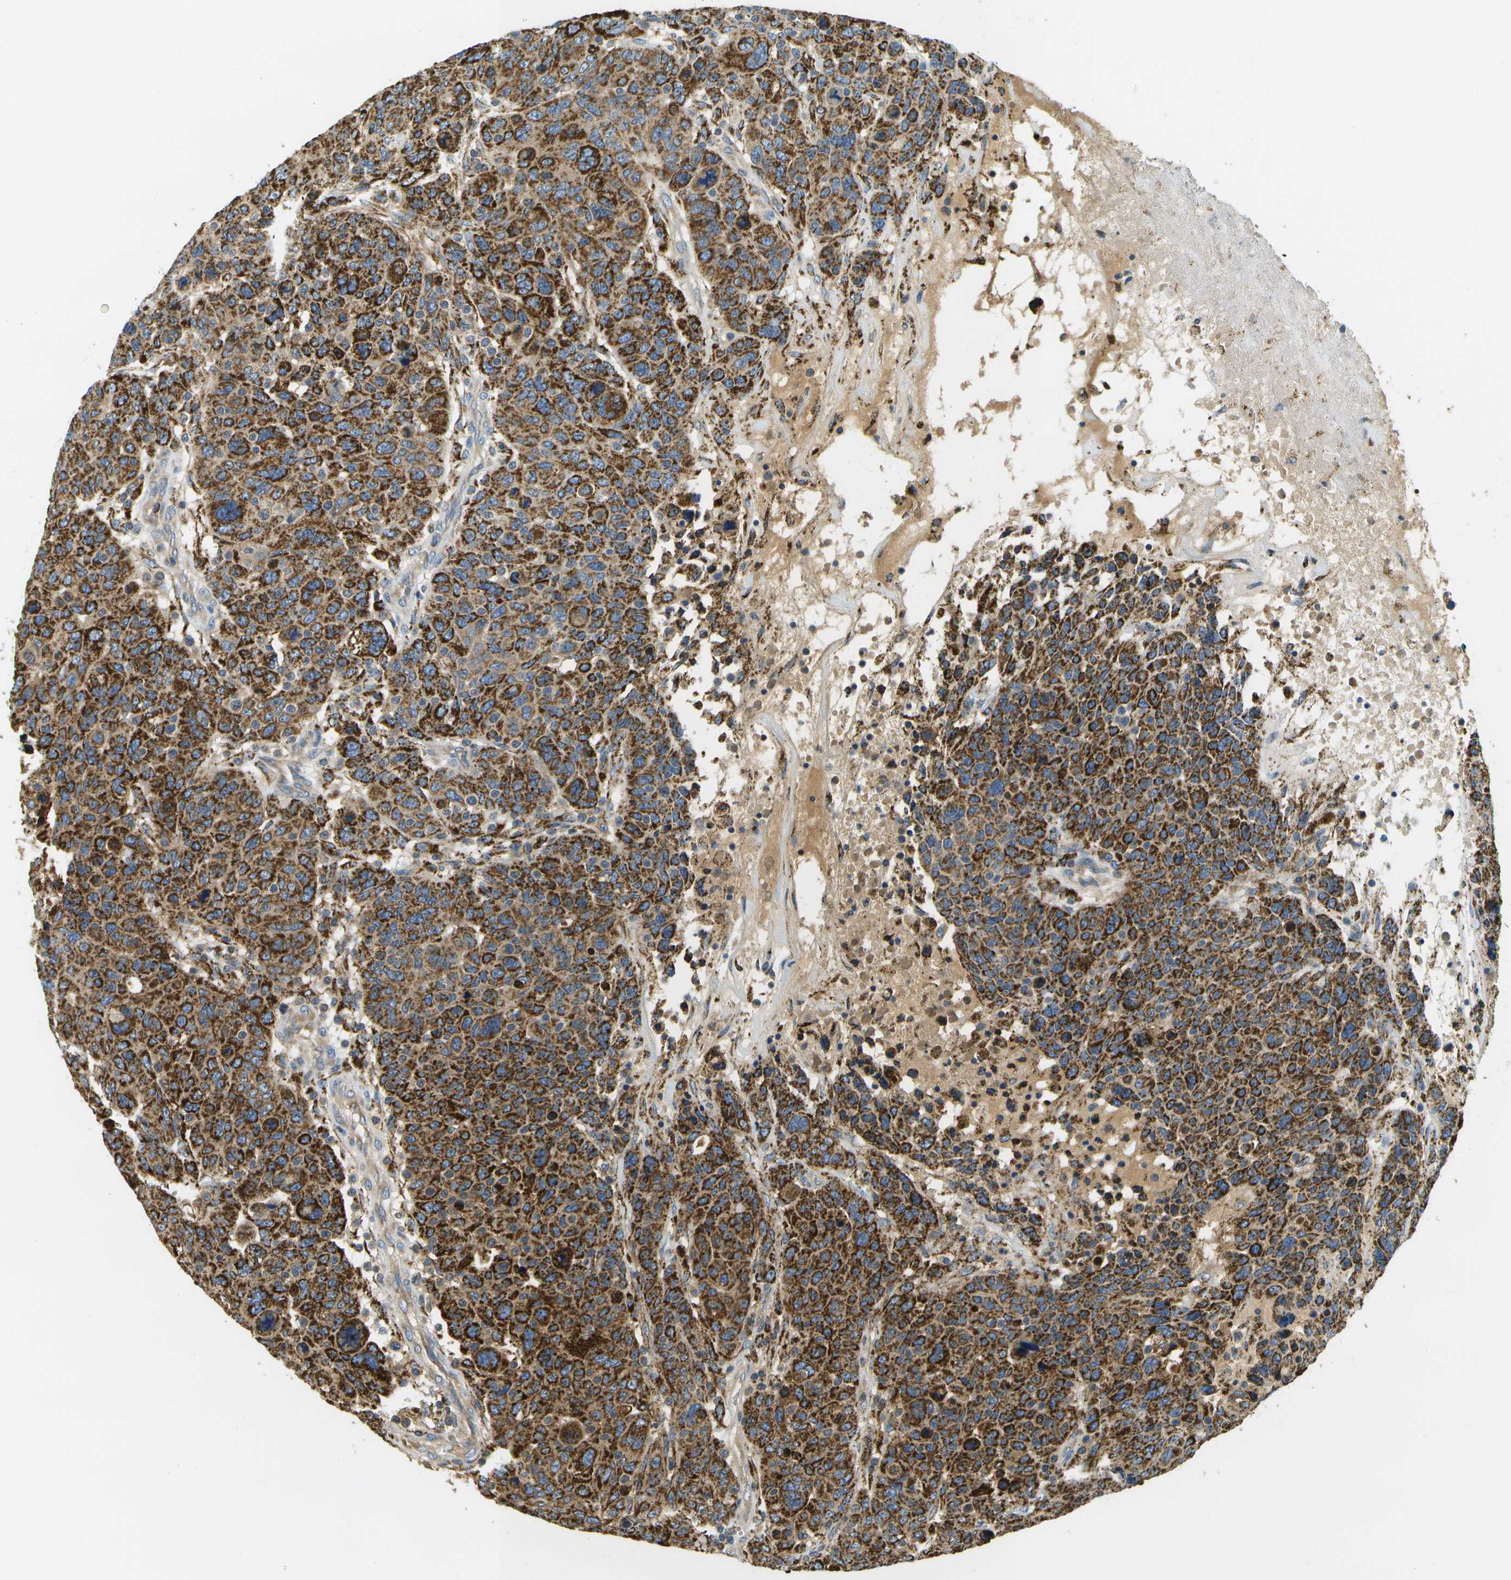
{"staining": {"intensity": "strong", "quantity": ">75%", "location": "cytoplasmic/membranous"}, "tissue": "breast cancer", "cell_type": "Tumor cells", "image_type": "cancer", "snomed": [{"axis": "morphology", "description": "Duct carcinoma"}, {"axis": "topography", "description": "Breast"}], "caption": "Breast cancer stained with immunohistochemistry (IHC) shows strong cytoplasmic/membranous positivity in approximately >75% of tumor cells.", "gene": "HLCS", "patient": {"sex": "female", "age": 37}}